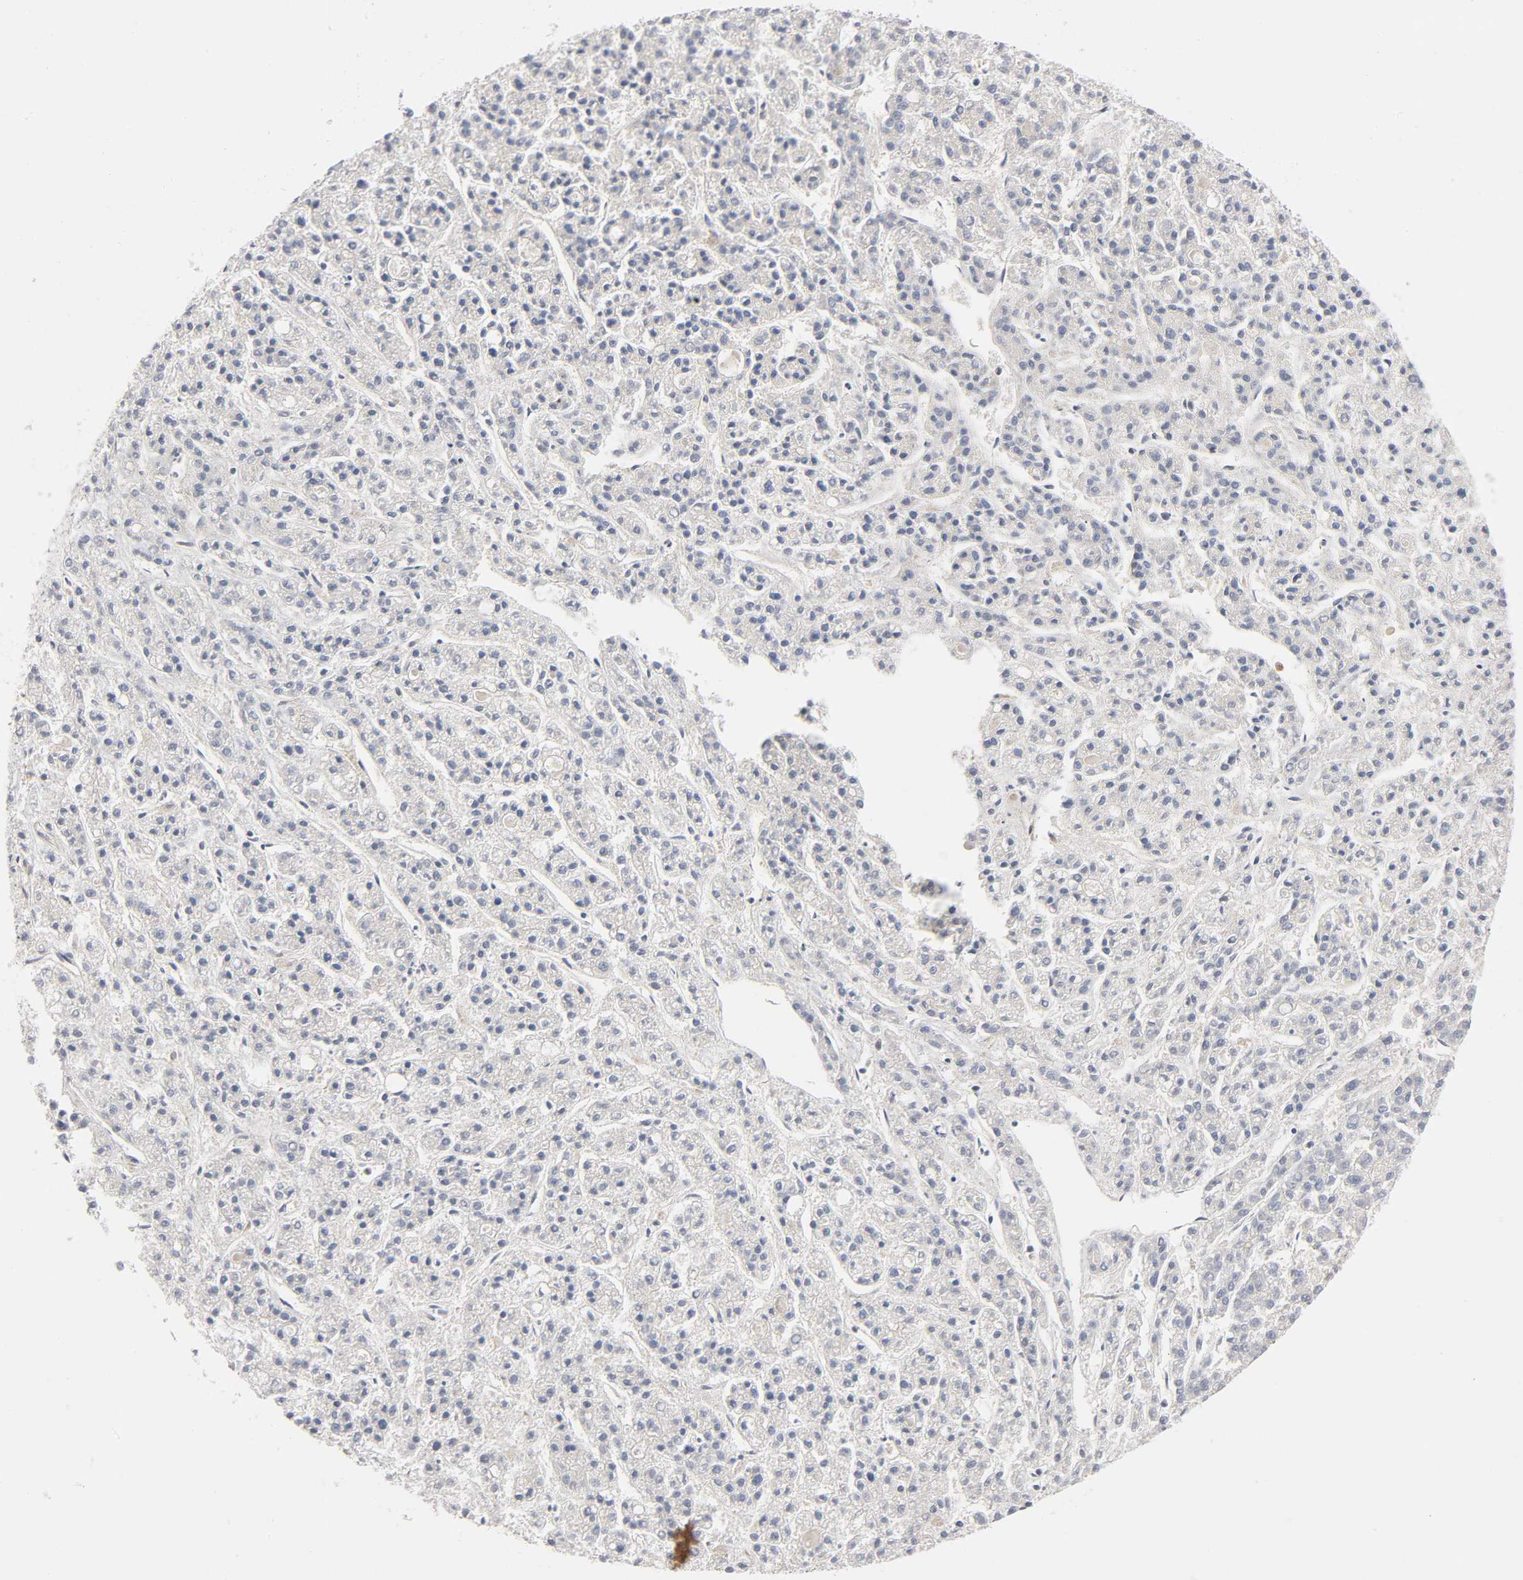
{"staining": {"intensity": "negative", "quantity": "none", "location": "none"}, "tissue": "liver cancer", "cell_type": "Tumor cells", "image_type": "cancer", "snomed": [{"axis": "morphology", "description": "Carcinoma, Hepatocellular, NOS"}, {"axis": "topography", "description": "Liver"}], "caption": "Immunohistochemistry (IHC) image of hepatocellular carcinoma (liver) stained for a protein (brown), which demonstrates no expression in tumor cells.", "gene": "ROCK1", "patient": {"sex": "male", "age": 70}}